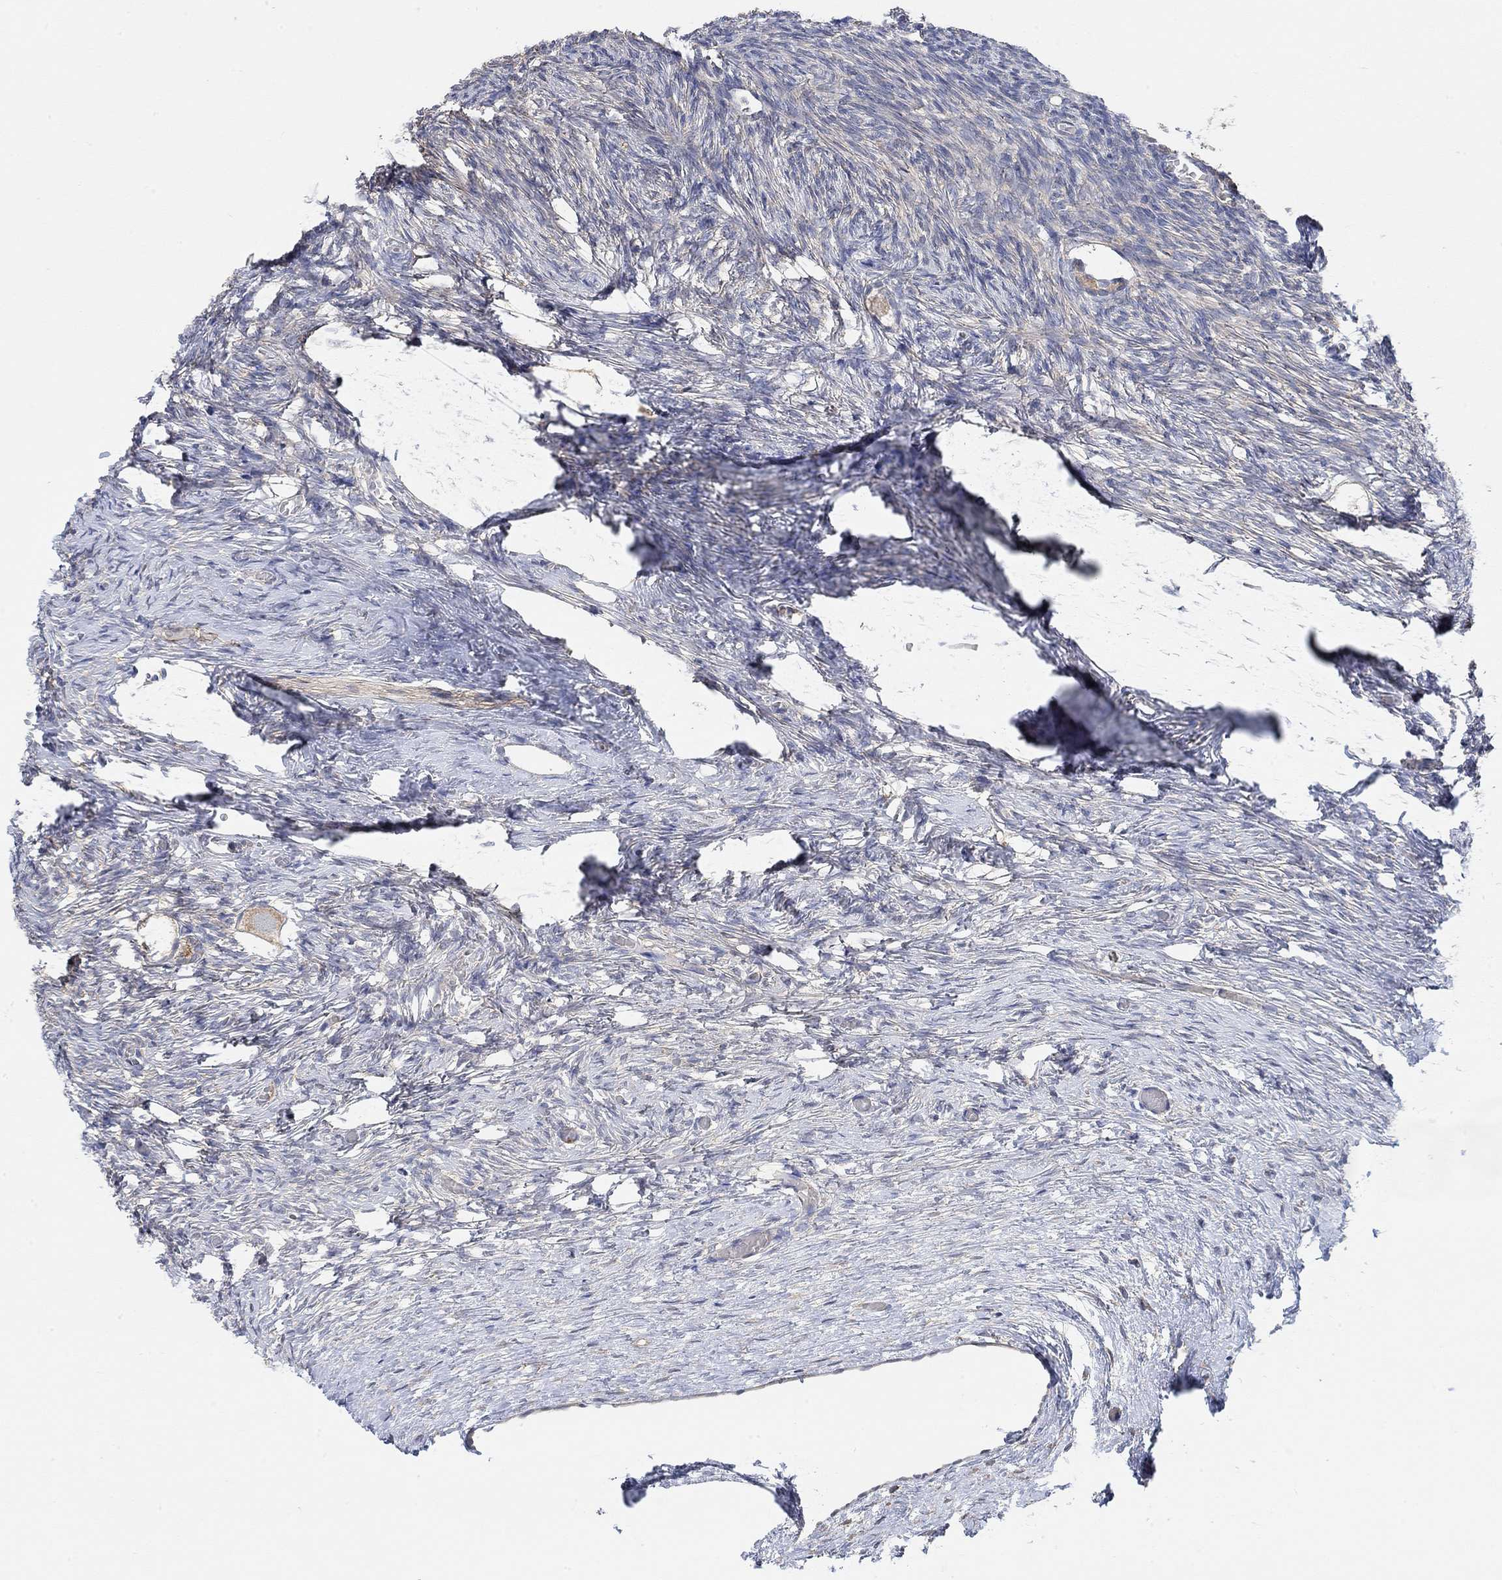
{"staining": {"intensity": "moderate", "quantity": "25%-75%", "location": "cytoplasmic/membranous"}, "tissue": "ovary", "cell_type": "Follicle cells", "image_type": "normal", "snomed": [{"axis": "morphology", "description": "Normal tissue, NOS"}, {"axis": "topography", "description": "Ovary"}], "caption": "Immunohistochemical staining of normal ovary exhibits 25%-75% levels of moderate cytoplasmic/membranous protein positivity in approximately 25%-75% of follicle cells. The protein of interest is stained brown, and the nuclei are stained in blue (DAB (3,3'-diaminobenzidine) IHC with brightfield microscopy, high magnification).", "gene": "SYT16", "patient": {"sex": "female", "age": 27}}